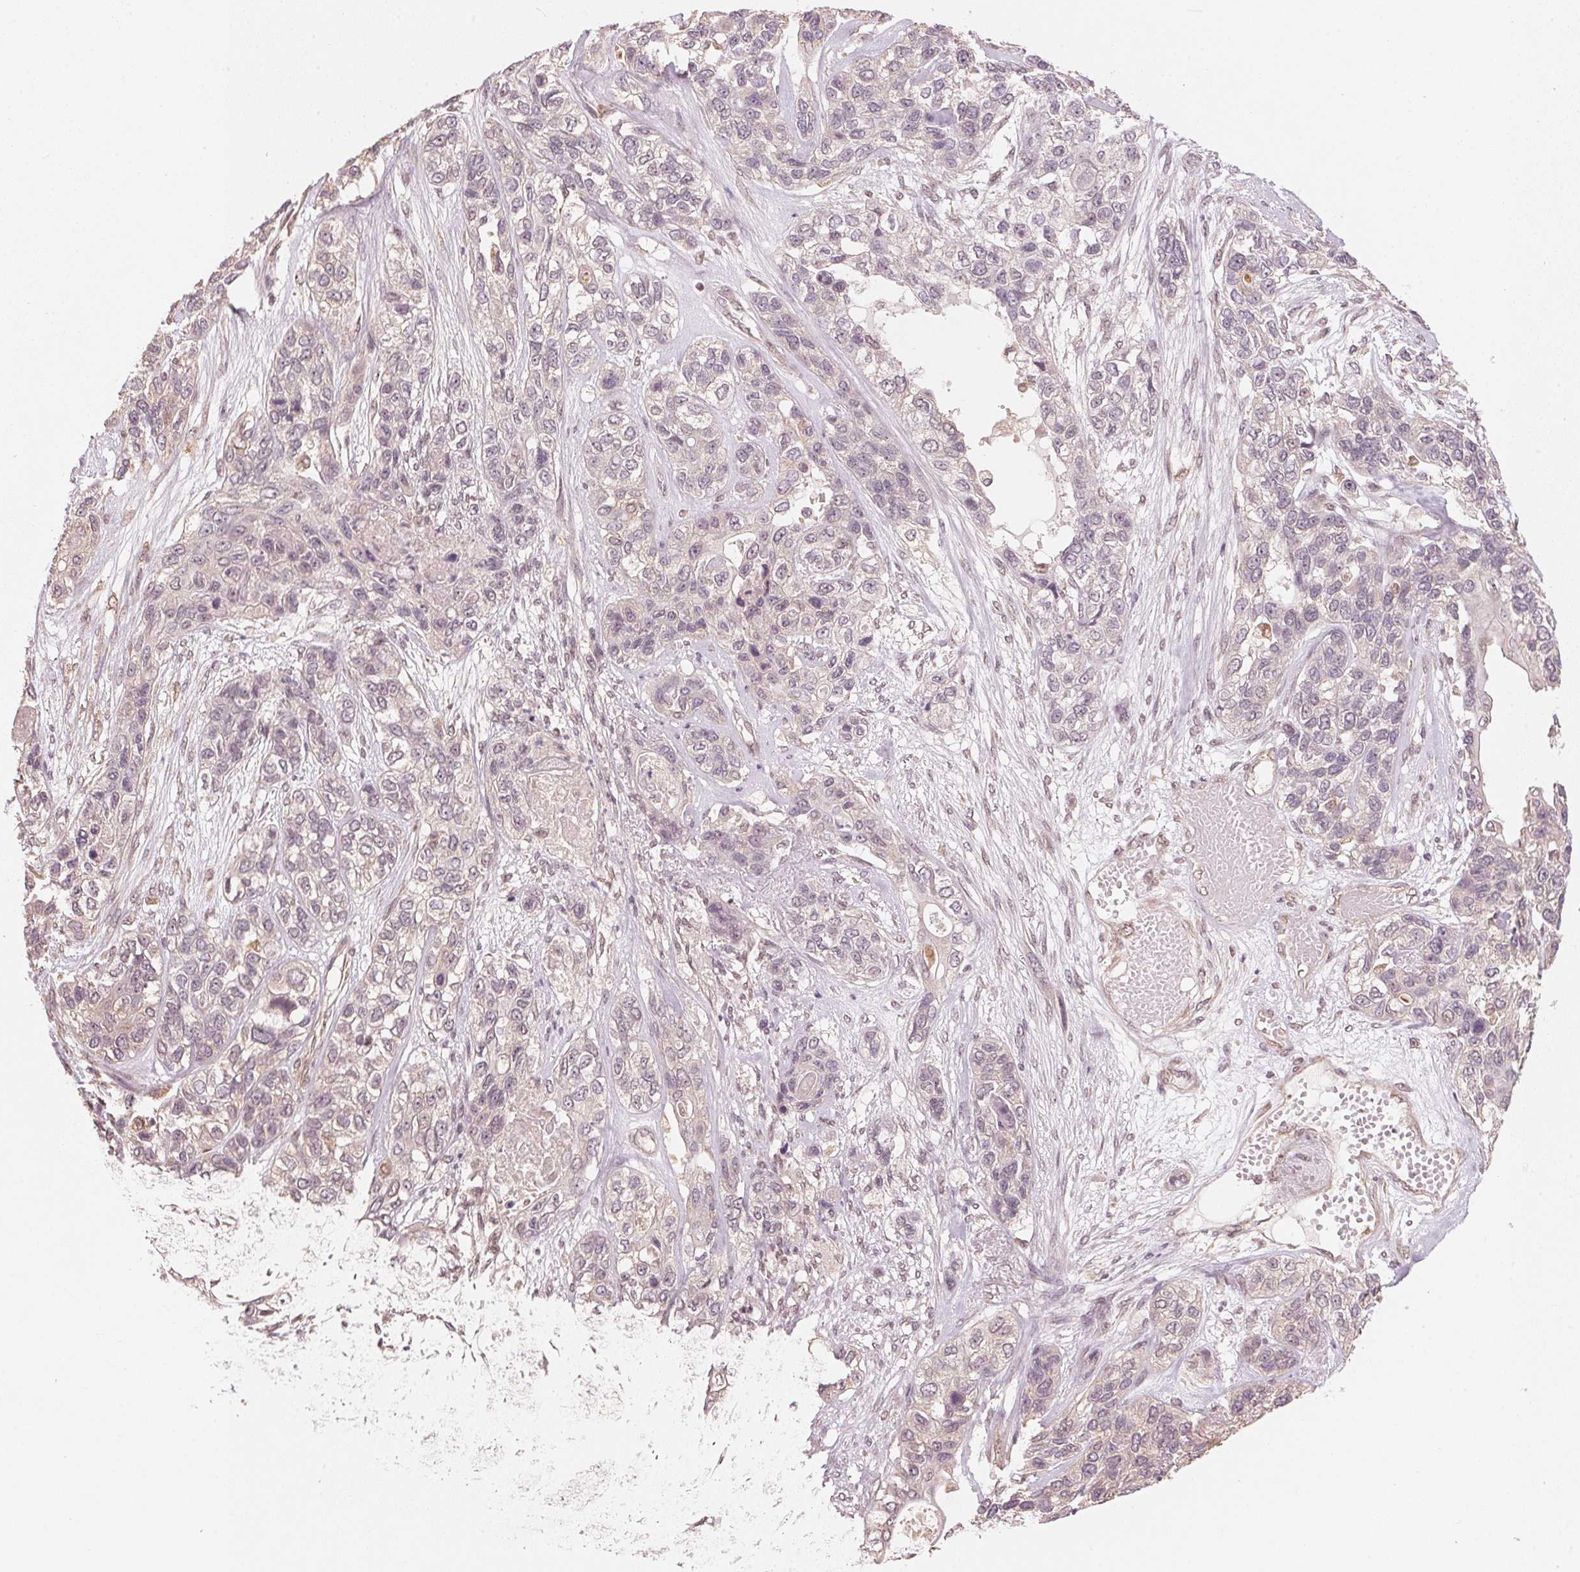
{"staining": {"intensity": "negative", "quantity": "none", "location": "none"}, "tissue": "lung cancer", "cell_type": "Tumor cells", "image_type": "cancer", "snomed": [{"axis": "morphology", "description": "Squamous cell carcinoma, NOS"}, {"axis": "topography", "description": "Lung"}], "caption": "There is no significant positivity in tumor cells of lung cancer.", "gene": "C2orf73", "patient": {"sex": "female", "age": 70}}